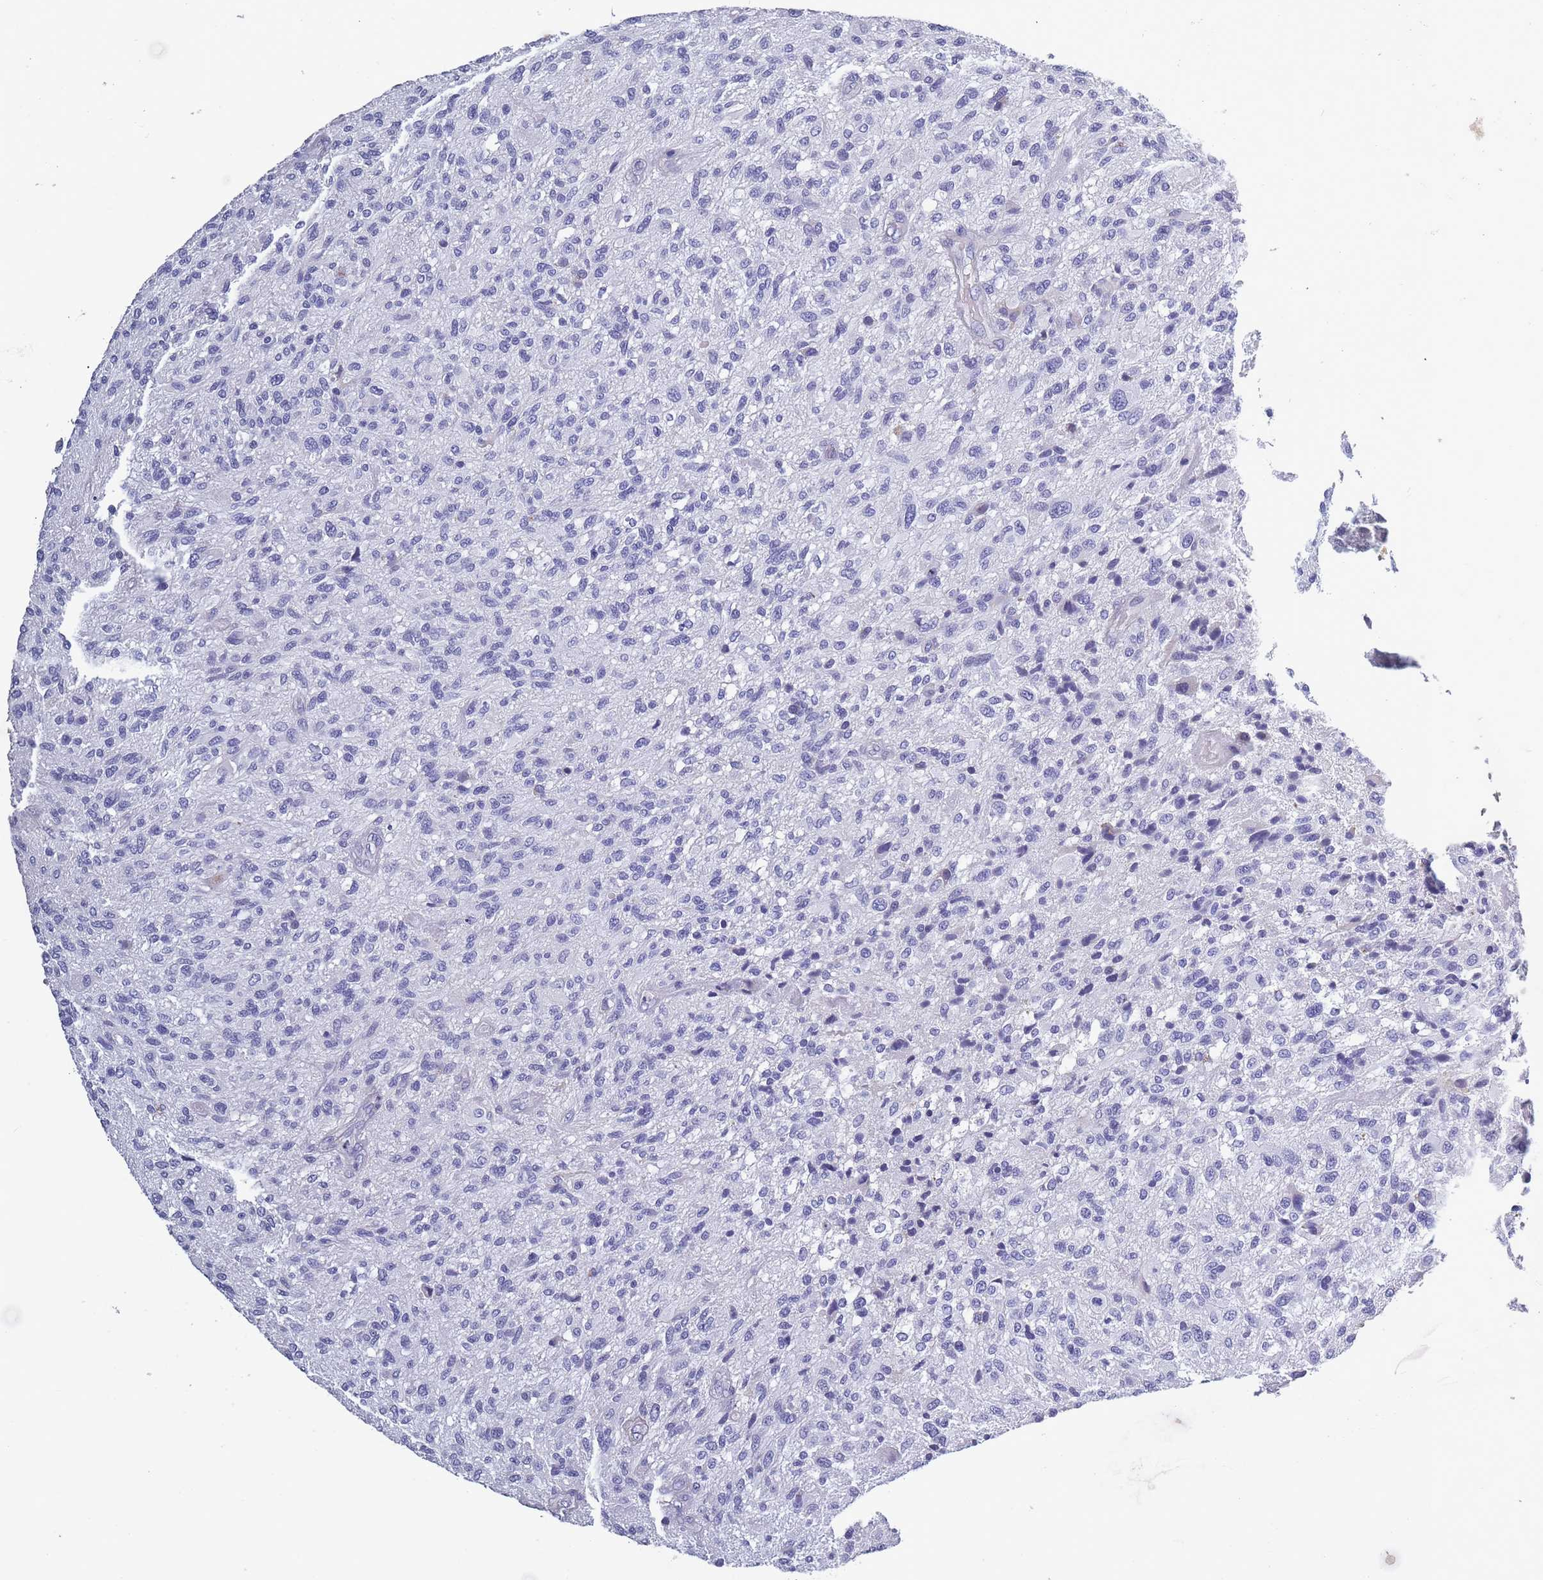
{"staining": {"intensity": "negative", "quantity": "none", "location": "none"}, "tissue": "glioma", "cell_type": "Tumor cells", "image_type": "cancer", "snomed": [{"axis": "morphology", "description": "Glioma, malignant, High grade"}, {"axis": "topography", "description": "Brain"}], "caption": "The image shows no significant staining in tumor cells of glioma.", "gene": "OR4C5", "patient": {"sex": "male", "age": 47}}